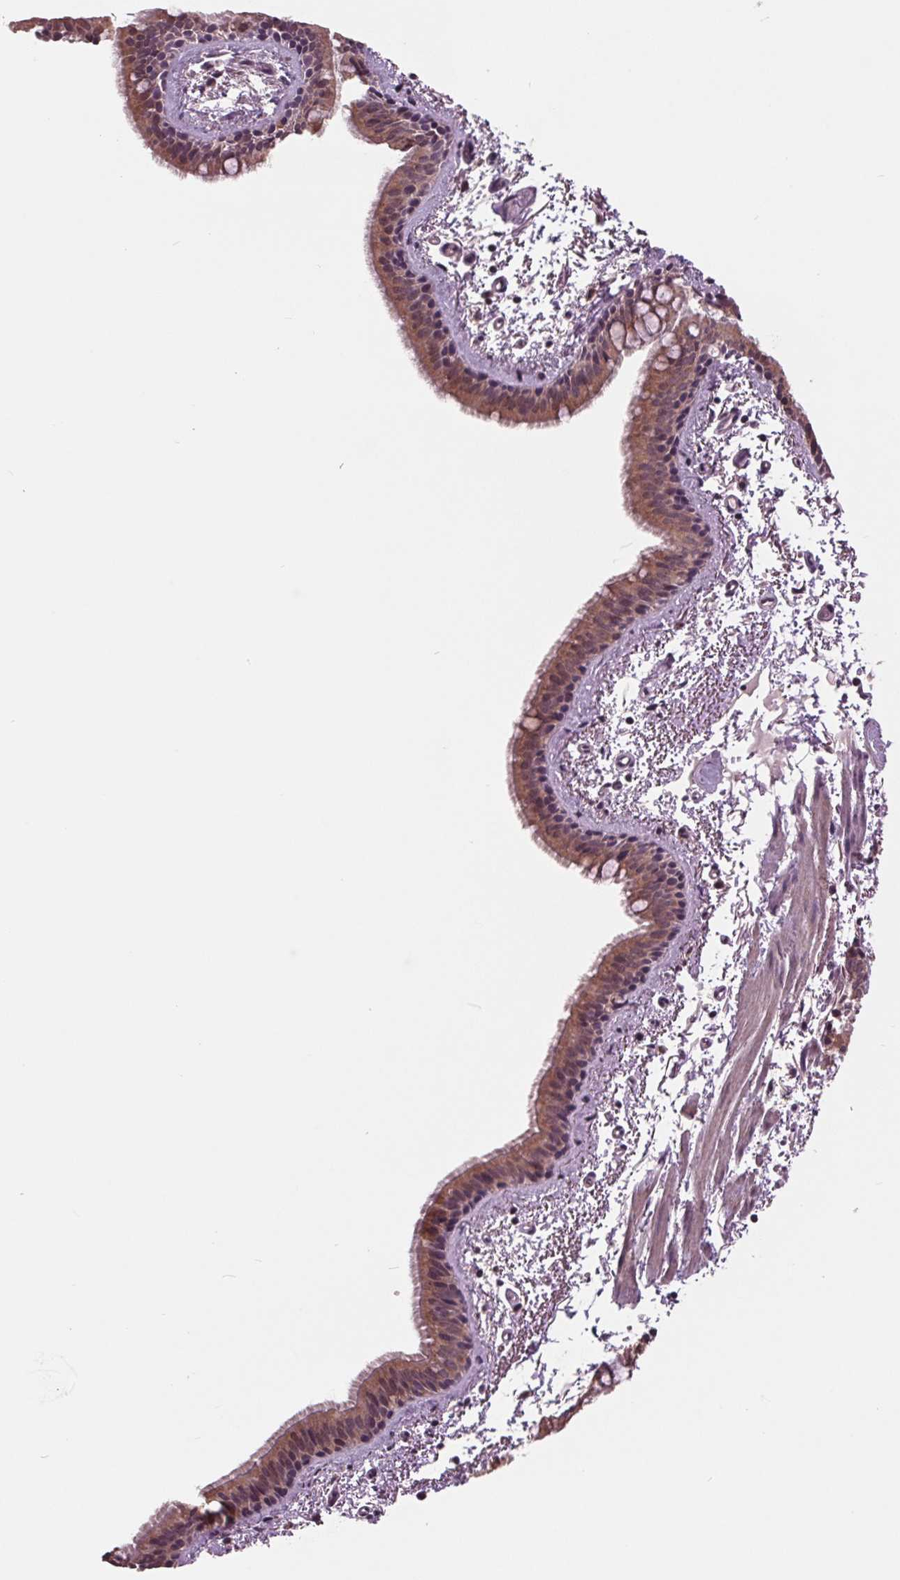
{"staining": {"intensity": "moderate", "quantity": ">75%", "location": "cytoplasmic/membranous"}, "tissue": "bronchus", "cell_type": "Respiratory epithelial cells", "image_type": "normal", "snomed": [{"axis": "morphology", "description": "Normal tissue, NOS"}, {"axis": "topography", "description": "Bronchus"}], "caption": "The photomicrograph displays a brown stain indicating the presence of a protein in the cytoplasmic/membranous of respiratory epithelial cells in bronchus. The protein is shown in brown color, while the nuclei are stained blue.", "gene": "MAPK8", "patient": {"sex": "female", "age": 61}}